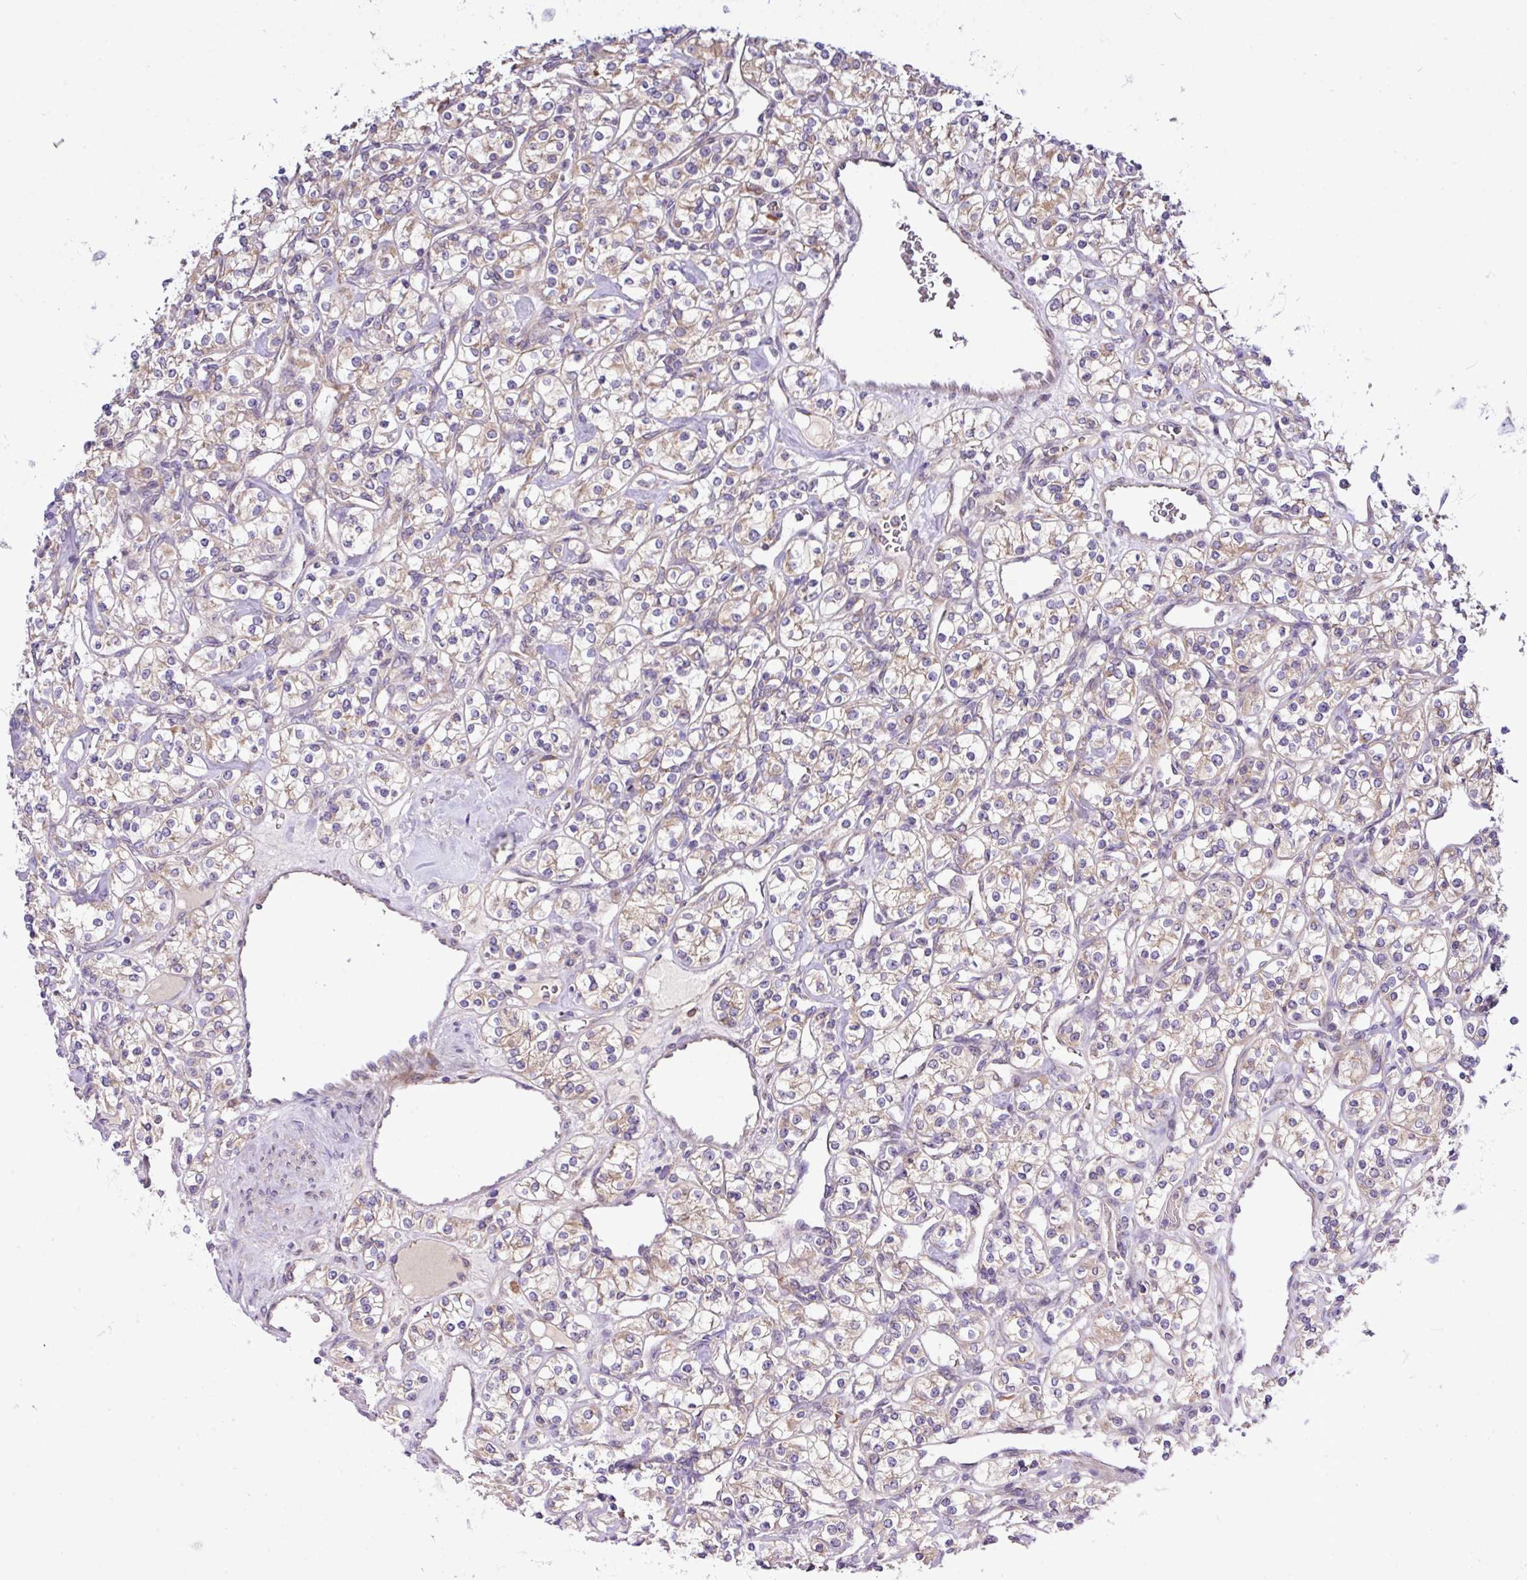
{"staining": {"intensity": "weak", "quantity": "25%-75%", "location": "cytoplasmic/membranous"}, "tissue": "renal cancer", "cell_type": "Tumor cells", "image_type": "cancer", "snomed": [{"axis": "morphology", "description": "Adenocarcinoma, NOS"}, {"axis": "topography", "description": "Kidney"}], "caption": "An image of human renal adenocarcinoma stained for a protein displays weak cytoplasmic/membranous brown staining in tumor cells.", "gene": "TM2D2", "patient": {"sex": "male", "age": 77}}